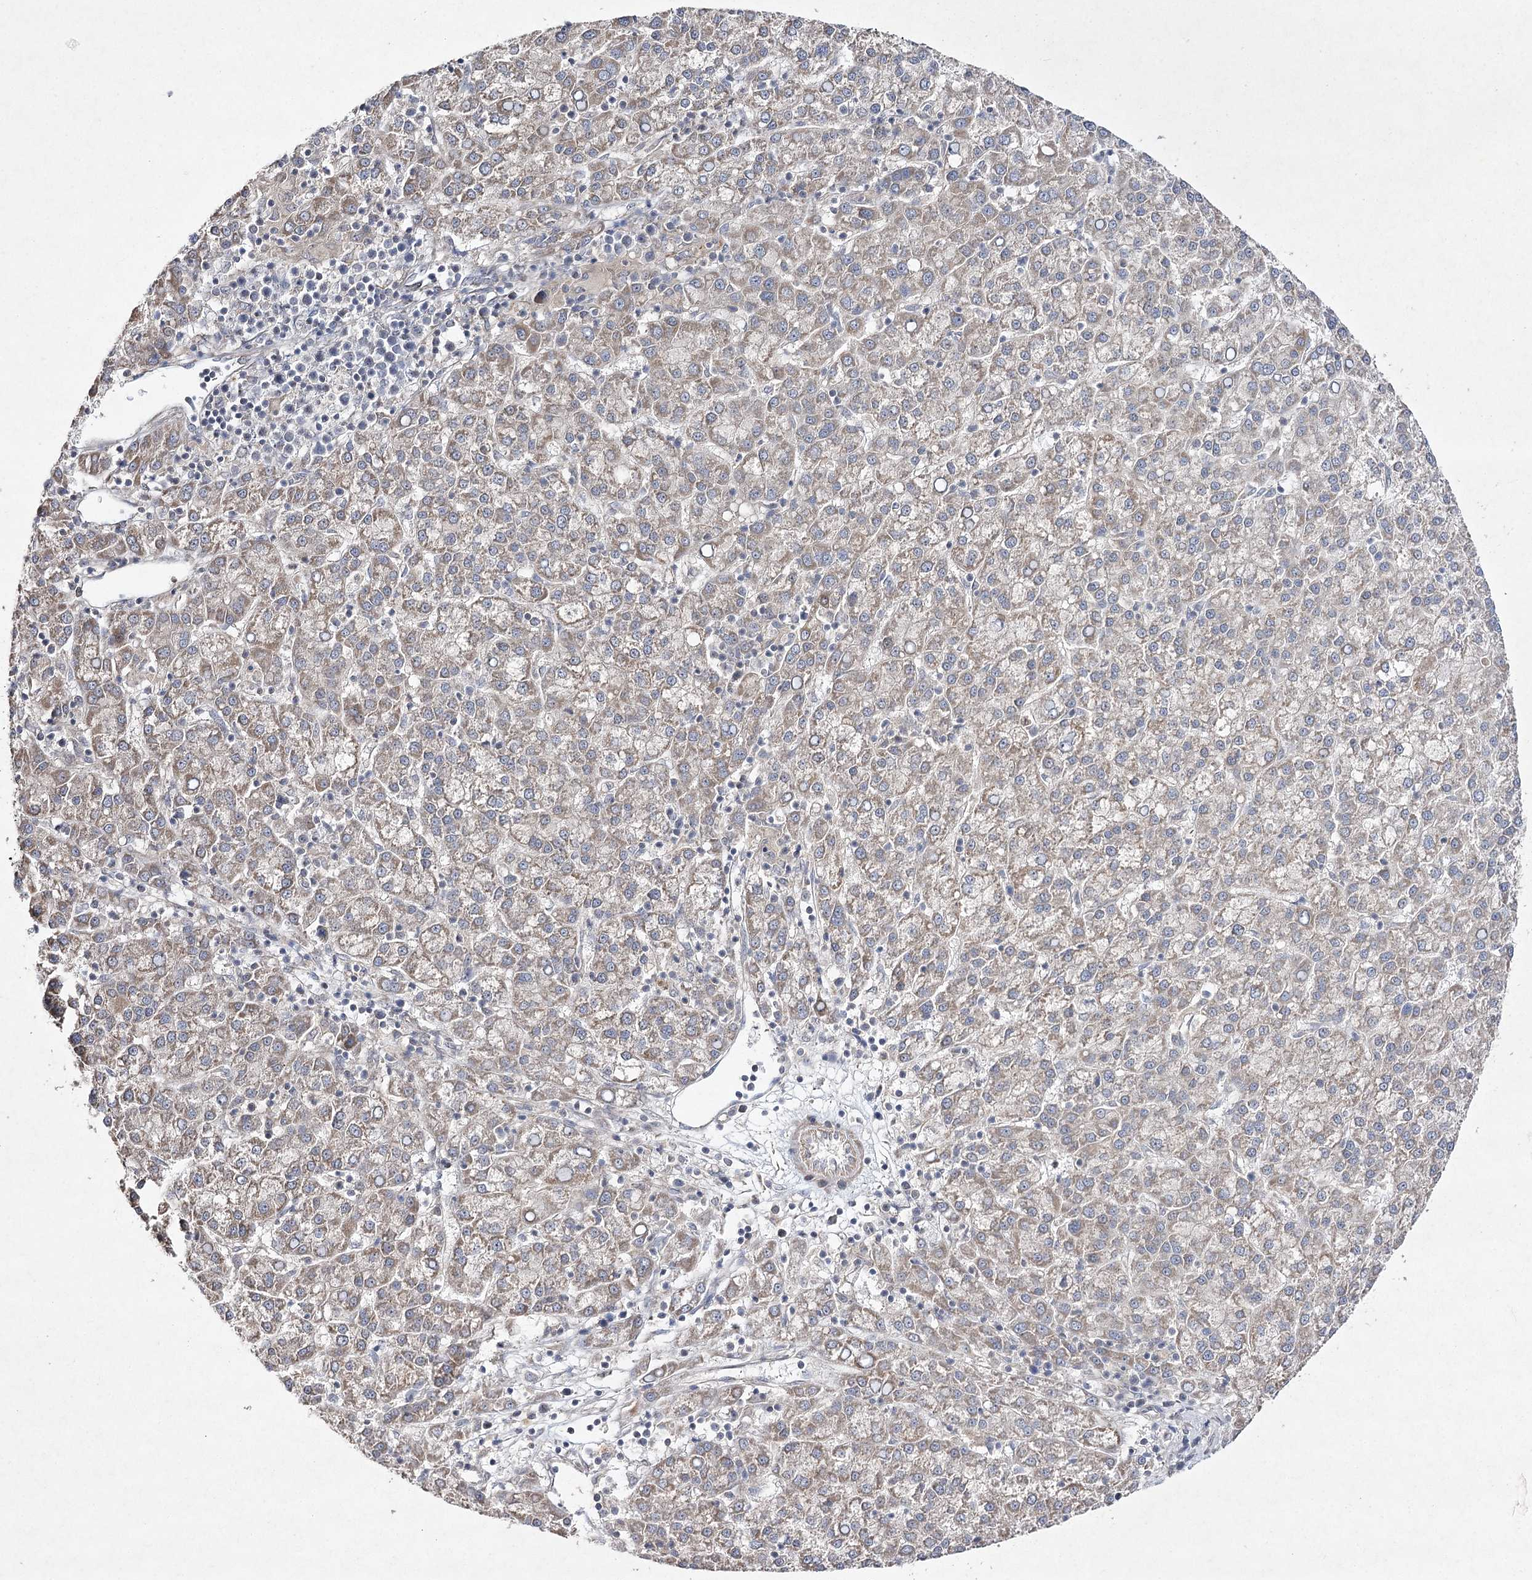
{"staining": {"intensity": "weak", "quantity": "25%-75%", "location": "cytoplasmic/membranous"}, "tissue": "liver cancer", "cell_type": "Tumor cells", "image_type": "cancer", "snomed": [{"axis": "morphology", "description": "Carcinoma, Hepatocellular, NOS"}, {"axis": "topography", "description": "Liver"}], "caption": "Liver hepatocellular carcinoma was stained to show a protein in brown. There is low levels of weak cytoplasmic/membranous expression in about 25%-75% of tumor cells.", "gene": "FANCL", "patient": {"sex": "female", "age": 58}}